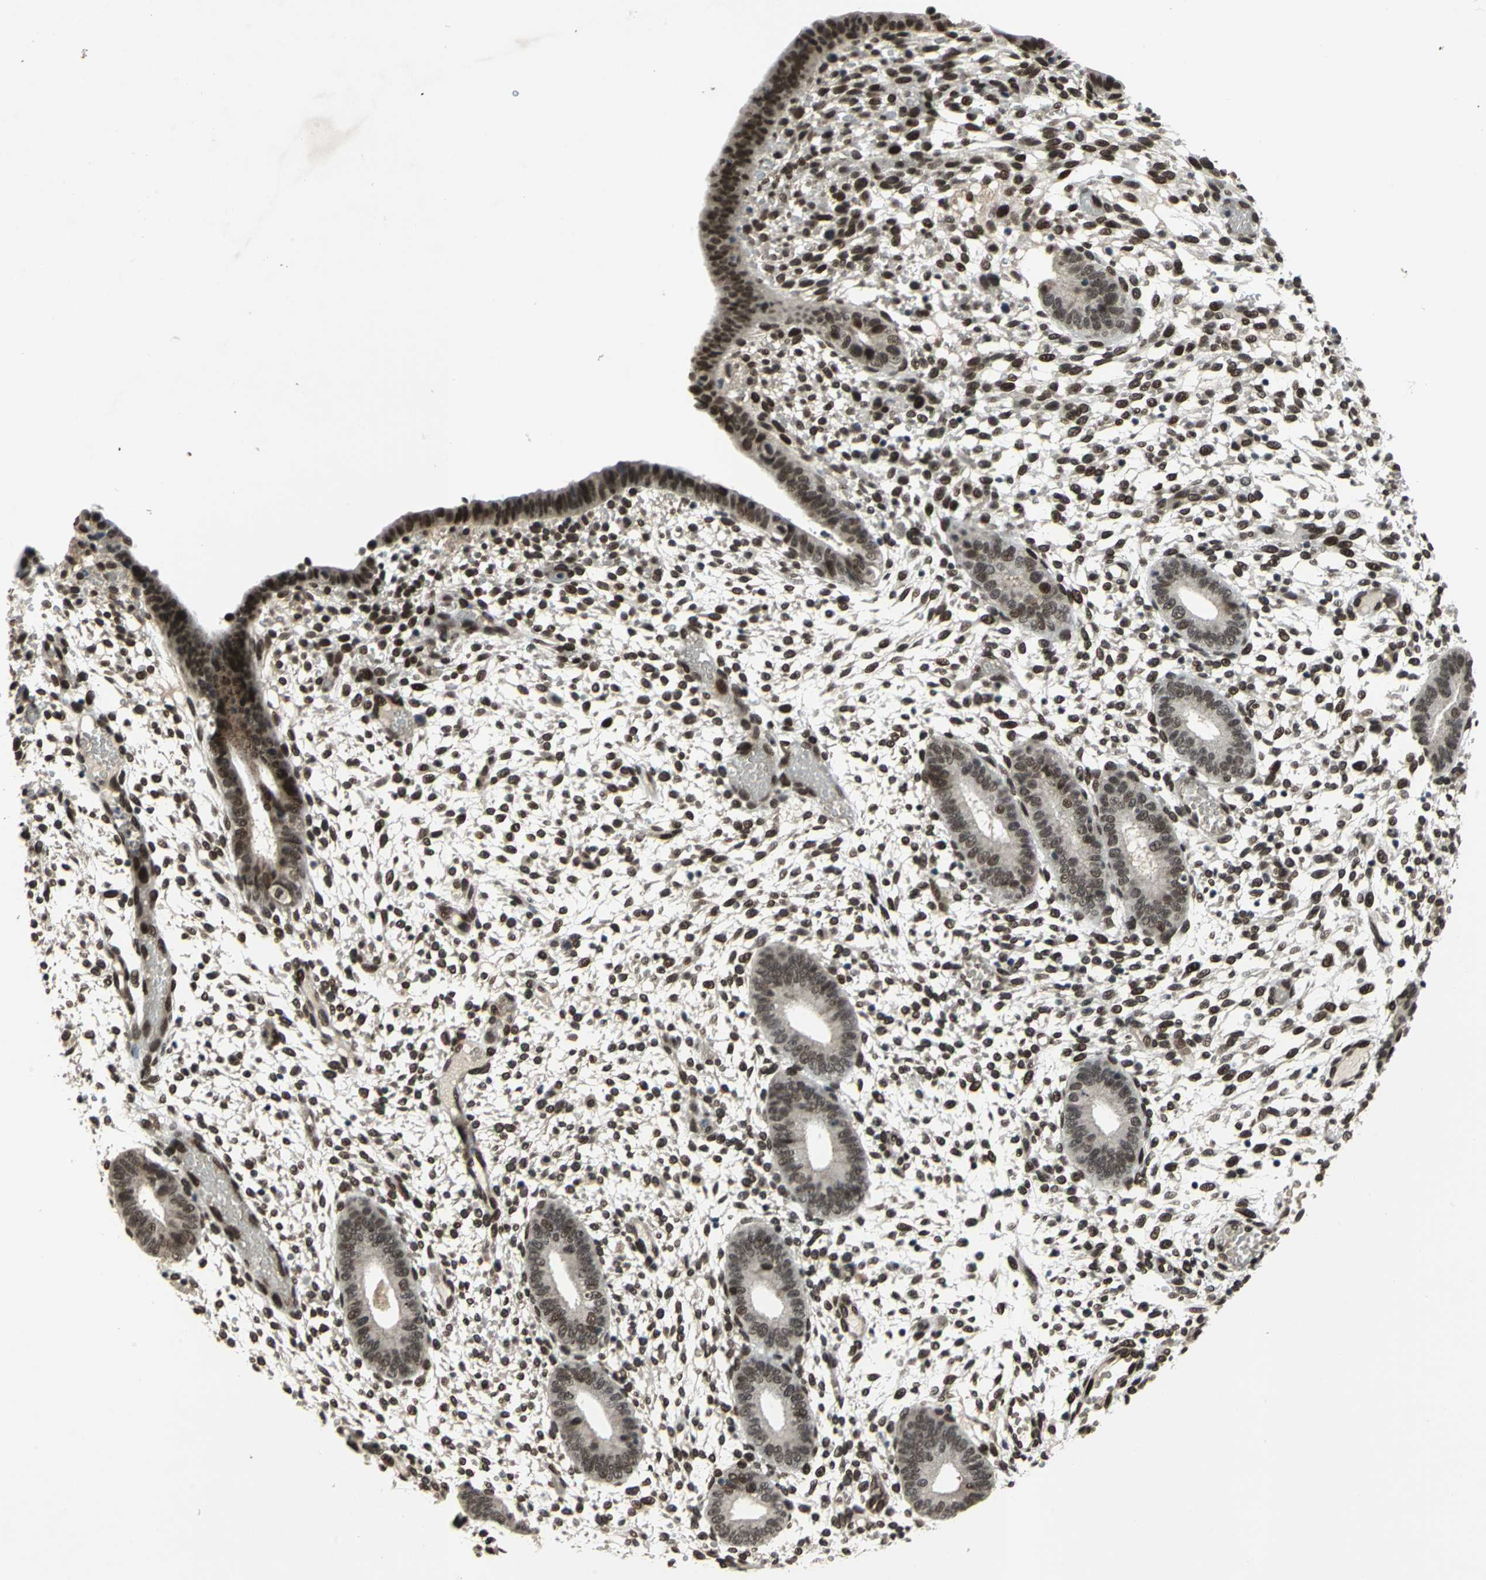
{"staining": {"intensity": "strong", "quantity": ">75%", "location": "nuclear"}, "tissue": "endometrium", "cell_type": "Cells in endometrial stroma", "image_type": "normal", "snomed": [{"axis": "morphology", "description": "Normal tissue, NOS"}, {"axis": "topography", "description": "Endometrium"}], "caption": "Protein analysis of normal endometrium shows strong nuclear expression in approximately >75% of cells in endometrial stroma. Immunohistochemistry (ihc) stains the protein of interest in brown and the nuclei are stained blue.", "gene": "ISY1", "patient": {"sex": "female", "age": 42}}